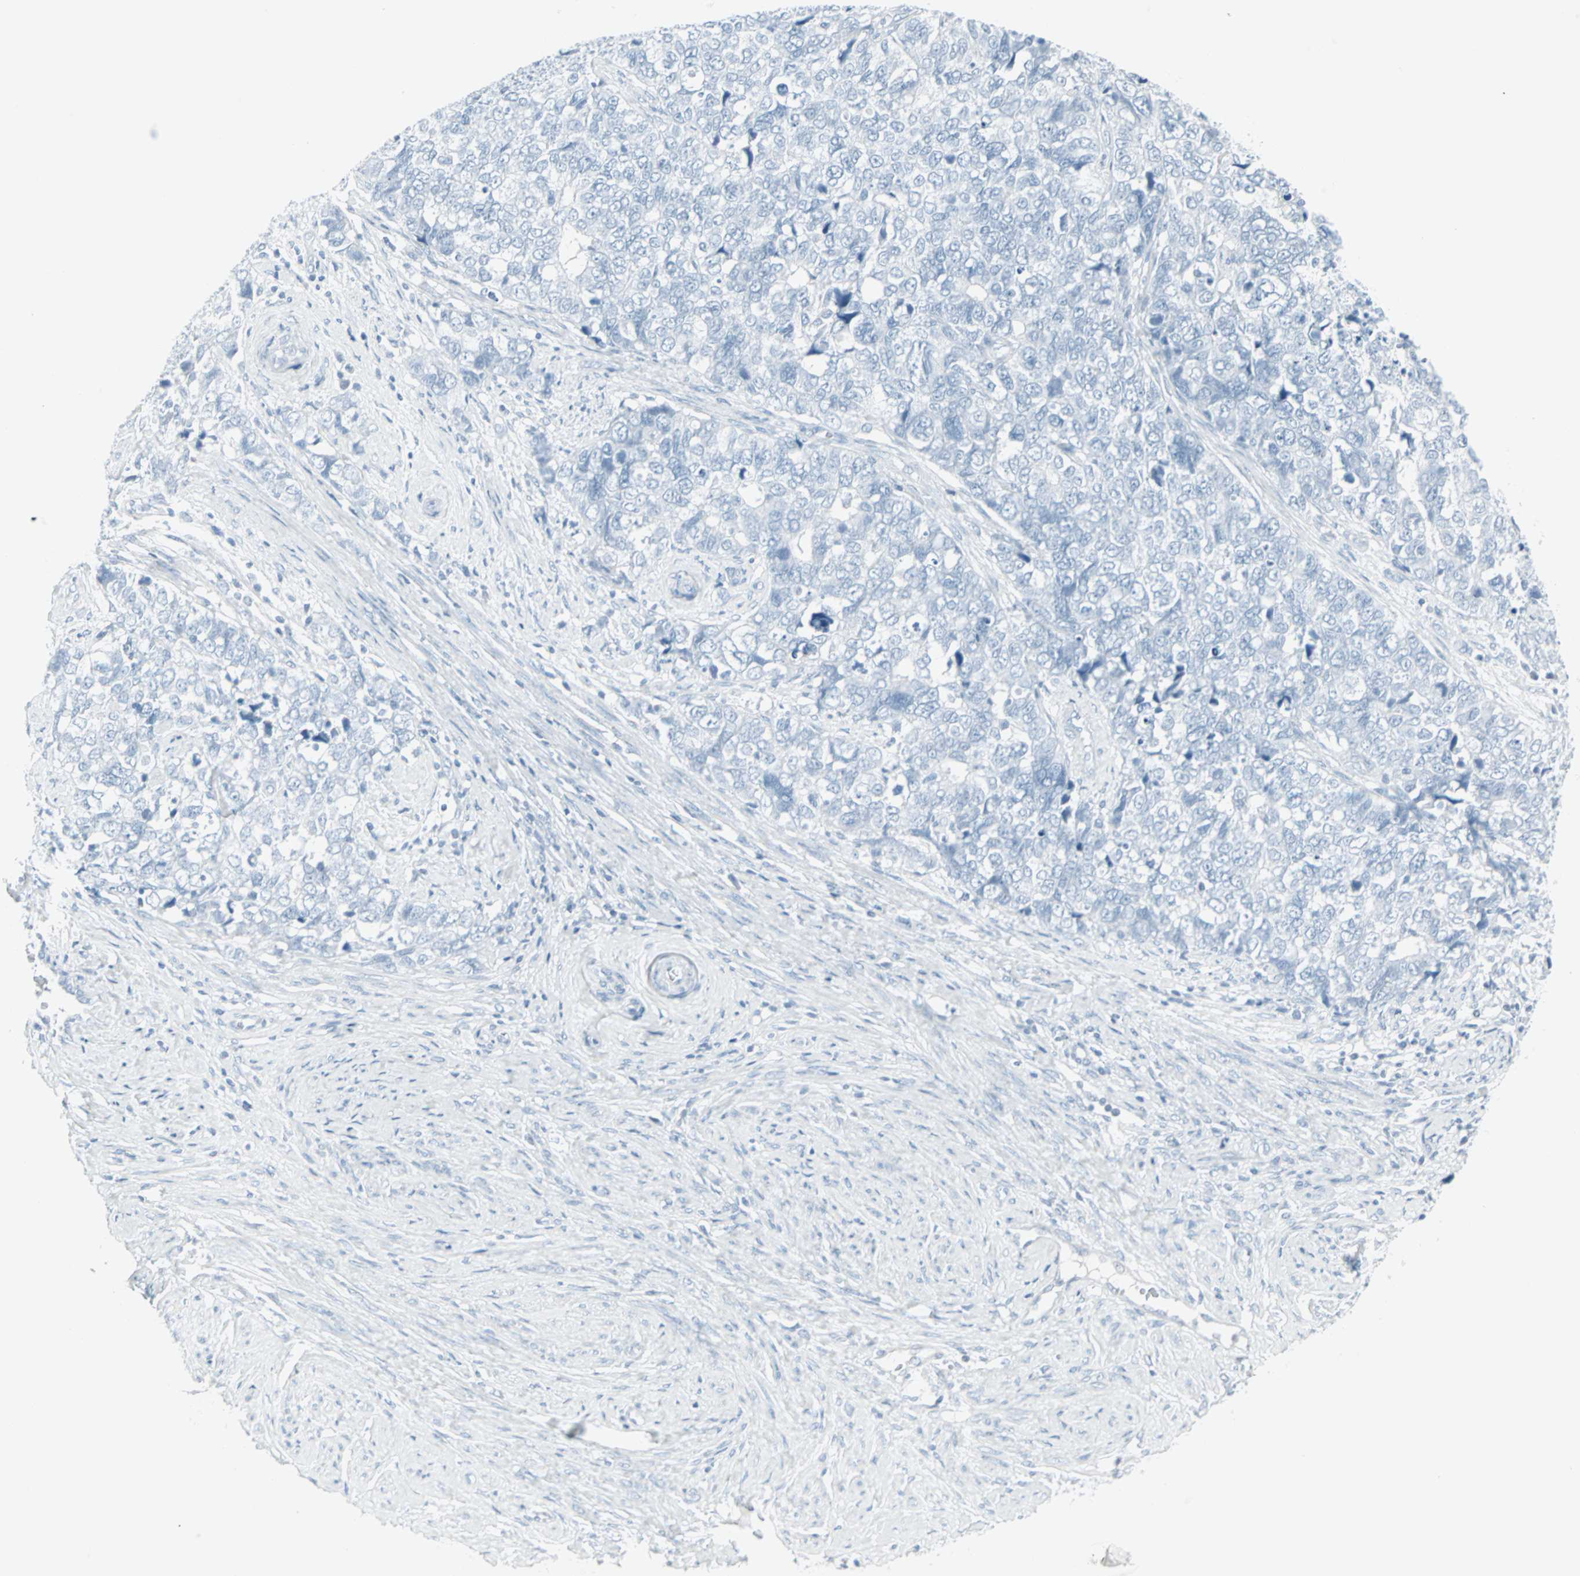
{"staining": {"intensity": "negative", "quantity": "none", "location": "none"}, "tissue": "cervical cancer", "cell_type": "Tumor cells", "image_type": "cancer", "snomed": [{"axis": "morphology", "description": "Squamous cell carcinoma, NOS"}, {"axis": "topography", "description": "Cervix"}], "caption": "High power microscopy histopathology image of an IHC image of cervical squamous cell carcinoma, revealing no significant positivity in tumor cells. (DAB (3,3'-diaminobenzidine) immunohistochemistry (IHC), high magnification).", "gene": "LANCL3", "patient": {"sex": "female", "age": 63}}